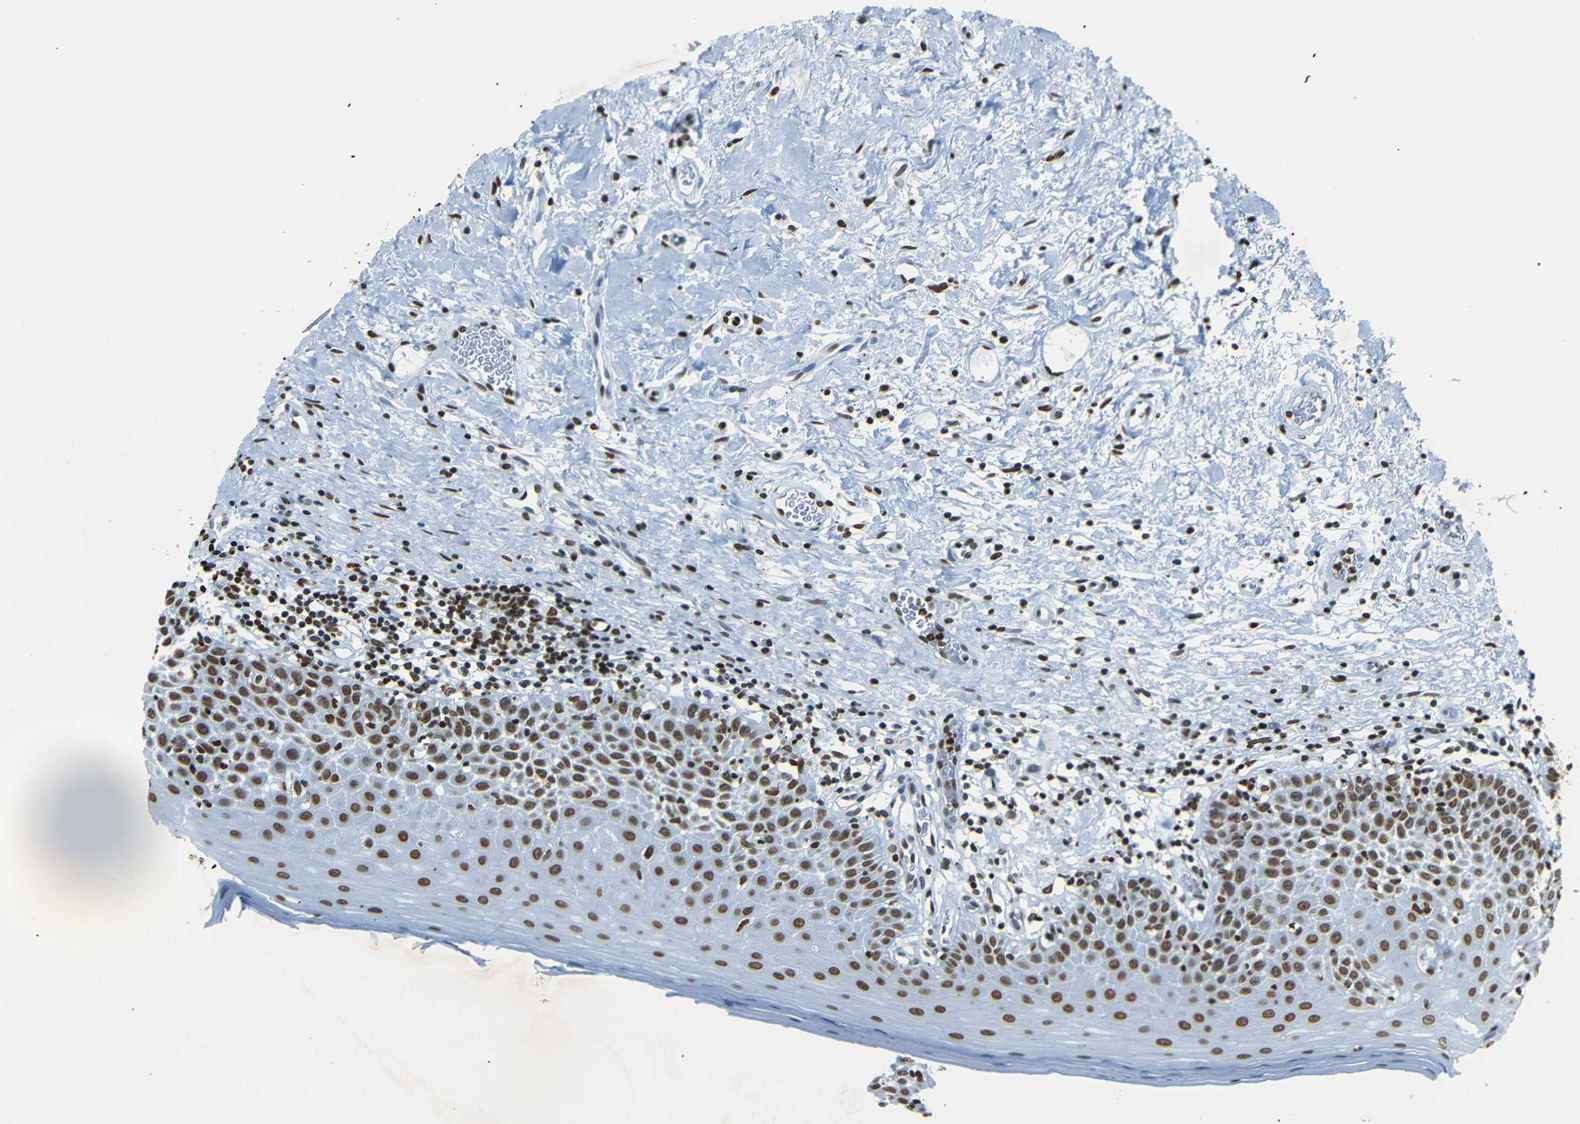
{"staining": {"intensity": "strong", "quantity": ">75%", "location": "nuclear"}, "tissue": "oral mucosa", "cell_type": "Squamous epithelial cells", "image_type": "normal", "snomed": [{"axis": "morphology", "description": "Normal tissue, NOS"}, {"axis": "topography", "description": "Skeletal muscle"}, {"axis": "topography", "description": "Oral tissue"}], "caption": "High-power microscopy captured an IHC image of unremarkable oral mucosa, revealing strong nuclear staining in about >75% of squamous epithelial cells.", "gene": "HMGN1", "patient": {"sex": "male", "age": 58}}